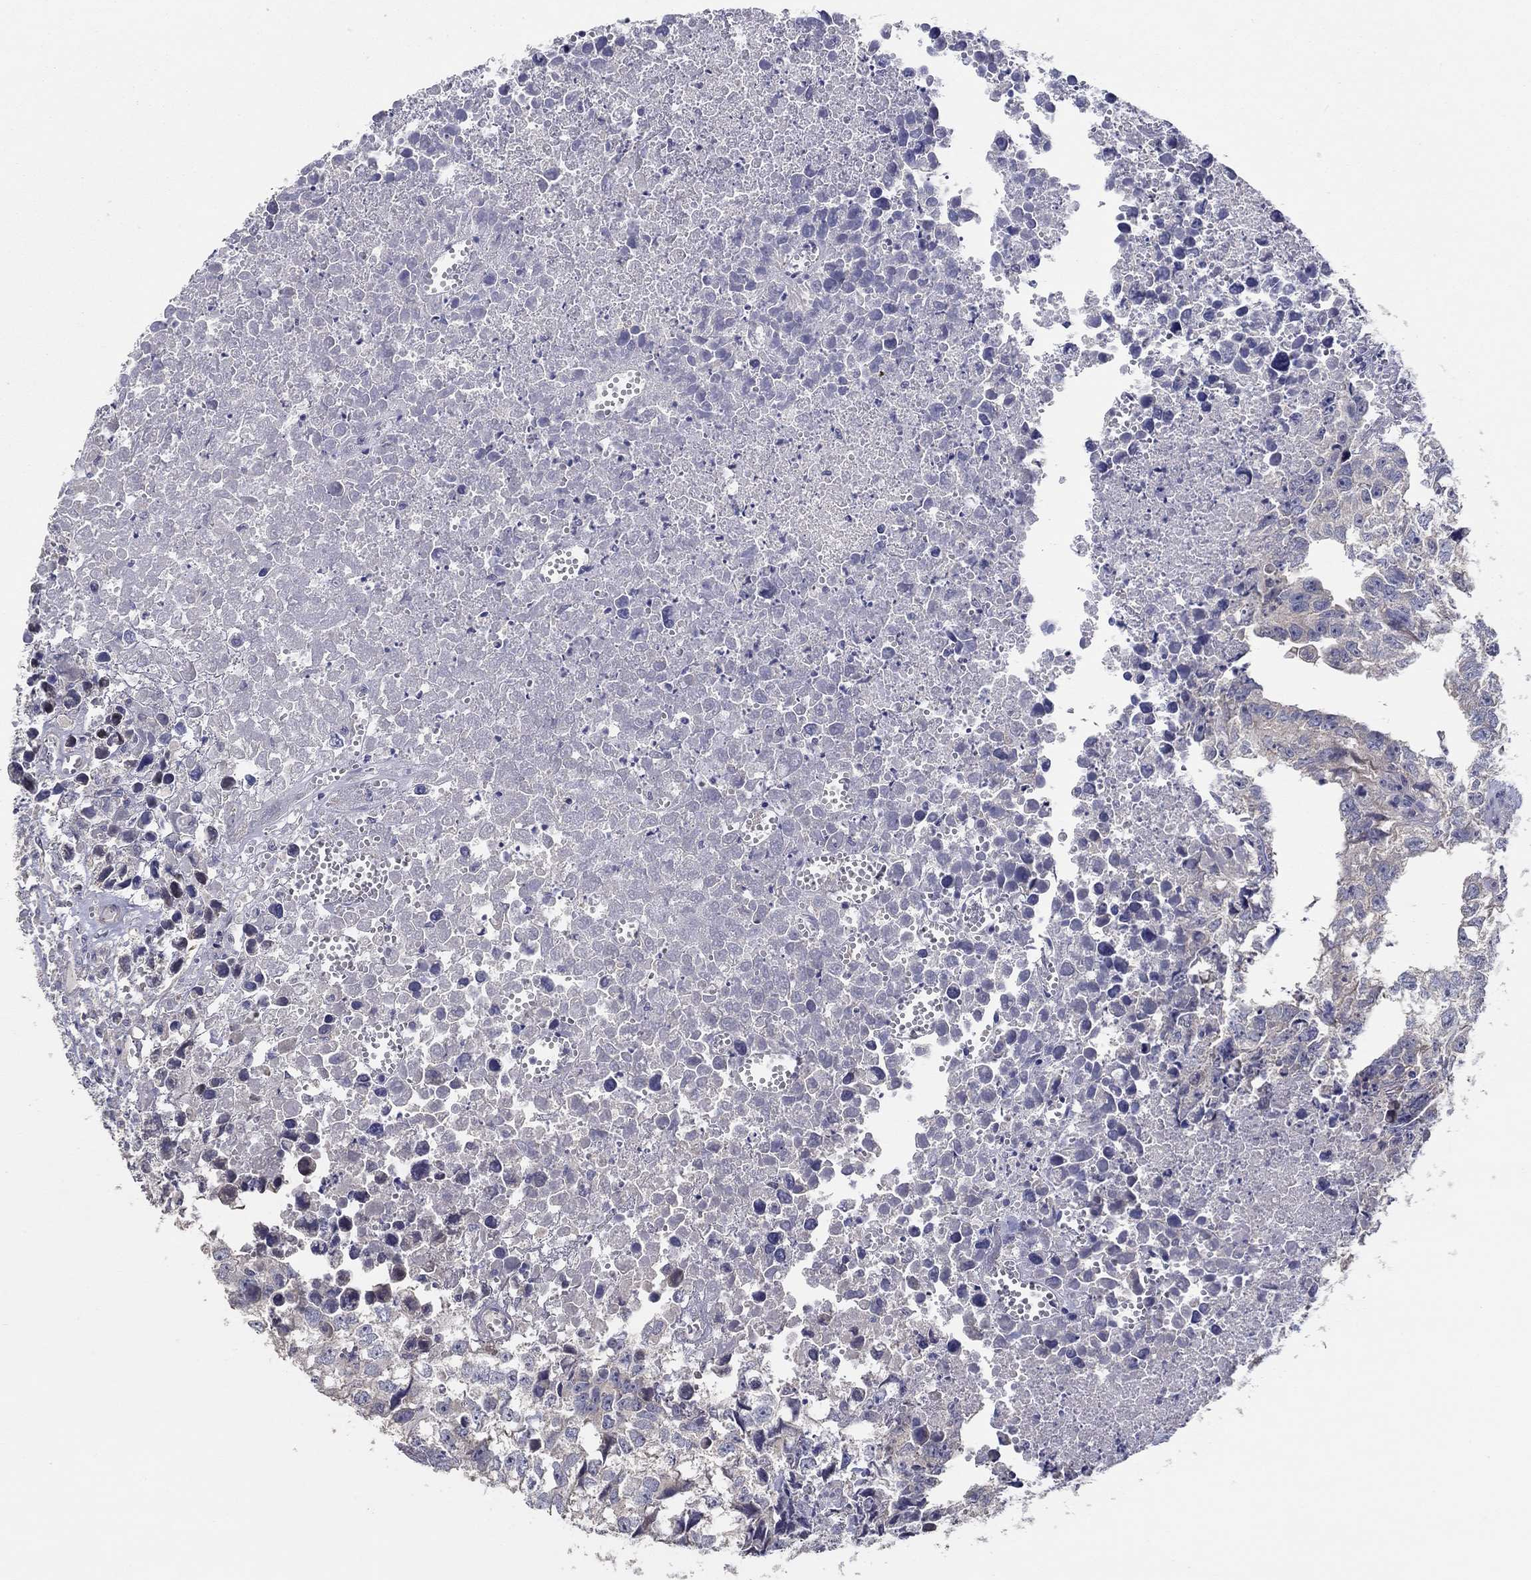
{"staining": {"intensity": "negative", "quantity": "none", "location": "none"}, "tissue": "testis cancer", "cell_type": "Tumor cells", "image_type": "cancer", "snomed": [{"axis": "morphology", "description": "Carcinoma, Embryonal, NOS"}, {"axis": "morphology", "description": "Teratoma, malignant, NOS"}, {"axis": "topography", "description": "Testis"}], "caption": "Human testis malignant teratoma stained for a protein using immunohistochemistry (IHC) demonstrates no staining in tumor cells.", "gene": "DOCK3", "patient": {"sex": "male", "age": 44}}